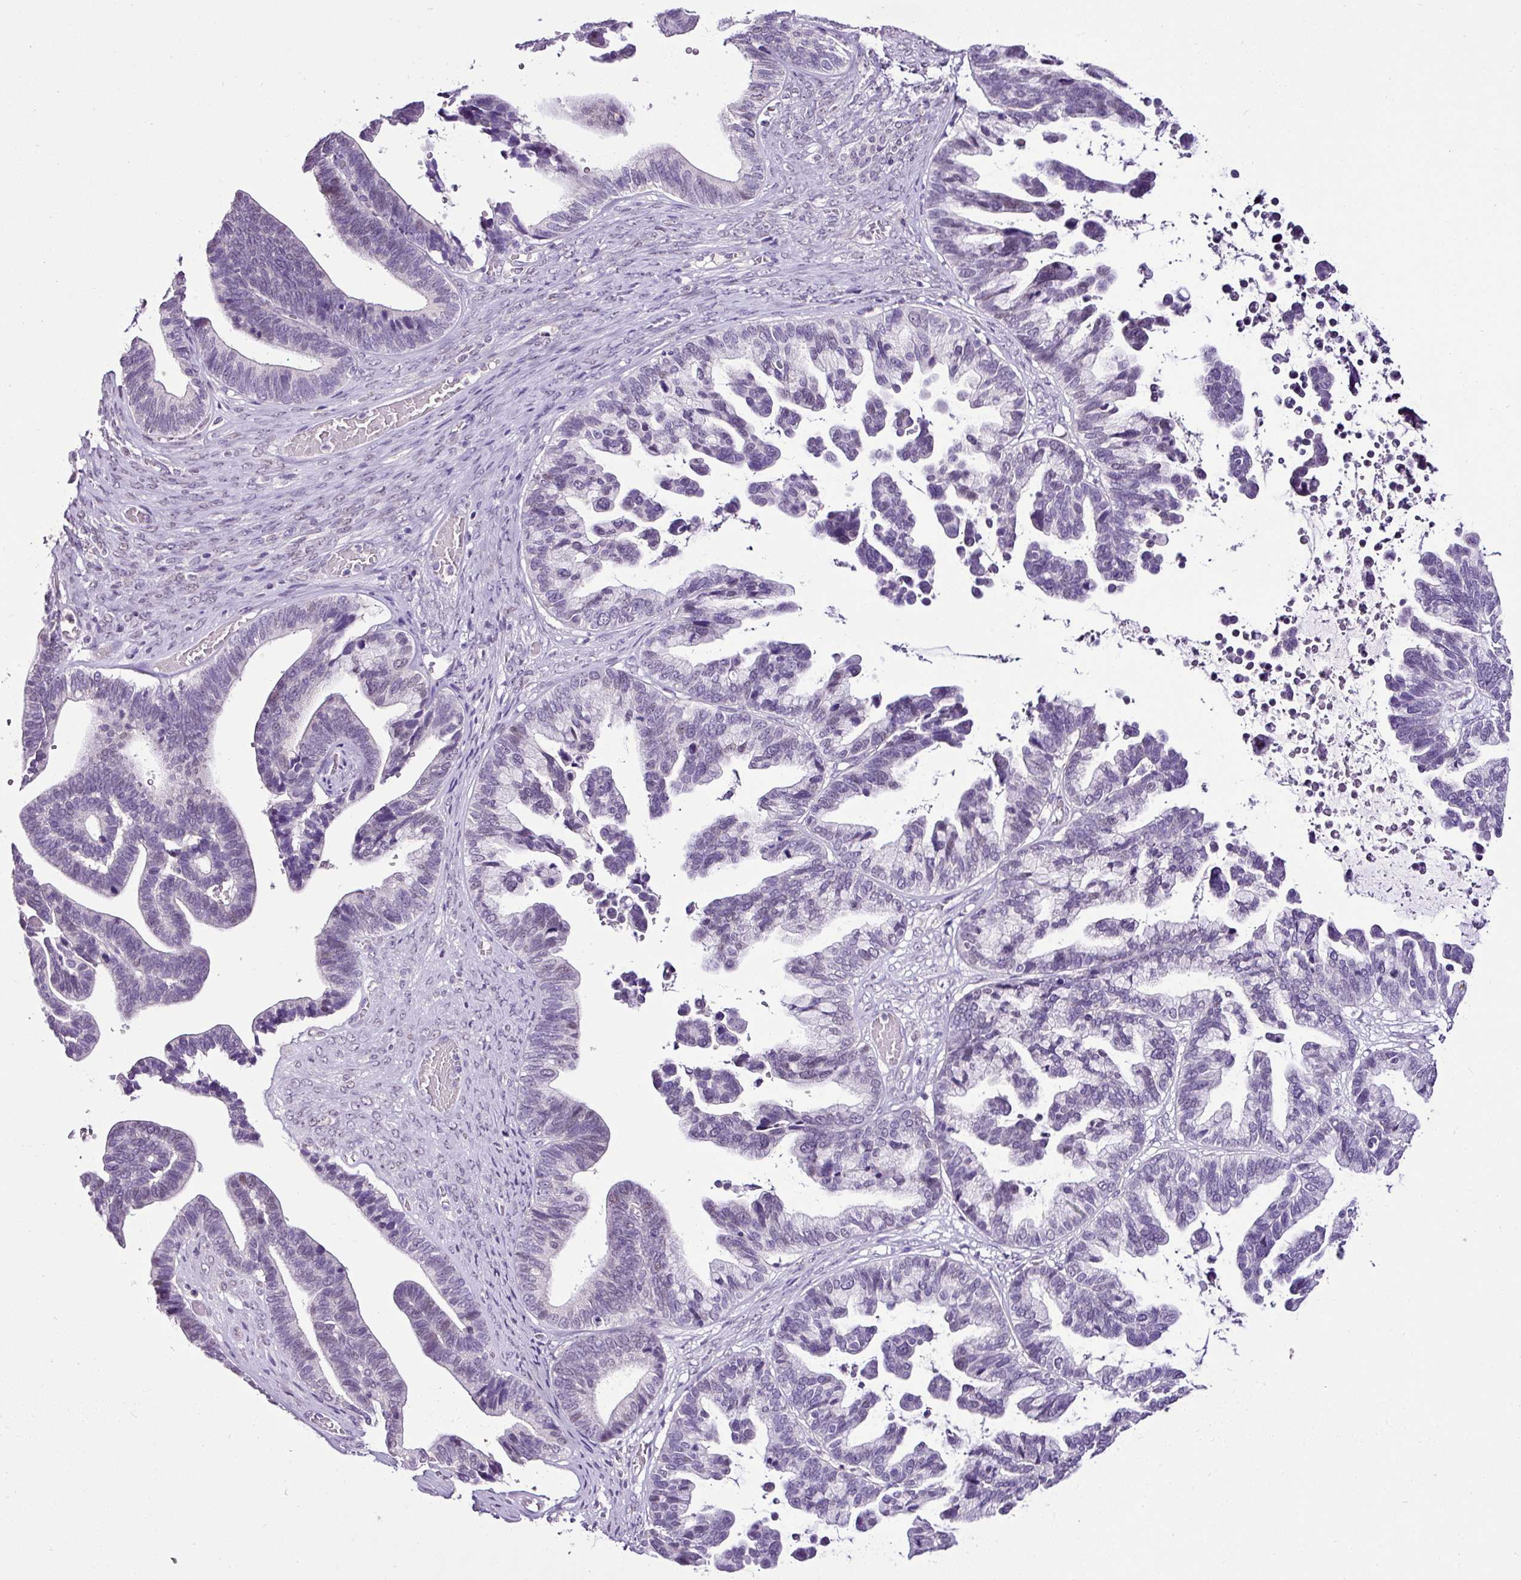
{"staining": {"intensity": "negative", "quantity": "none", "location": "none"}, "tissue": "ovarian cancer", "cell_type": "Tumor cells", "image_type": "cancer", "snomed": [{"axis": "morphology", "description": "Cystadenocarcinoma, serous, NOS"}, {"axis": "topography", "description": "Ovary"}], "caption": "DAB immunohistochemical staining of human ovarian cancer shows no significant staining in tumor cells.", "gene": "ESR1", "patient": {"sex": "female", "age": 56}}